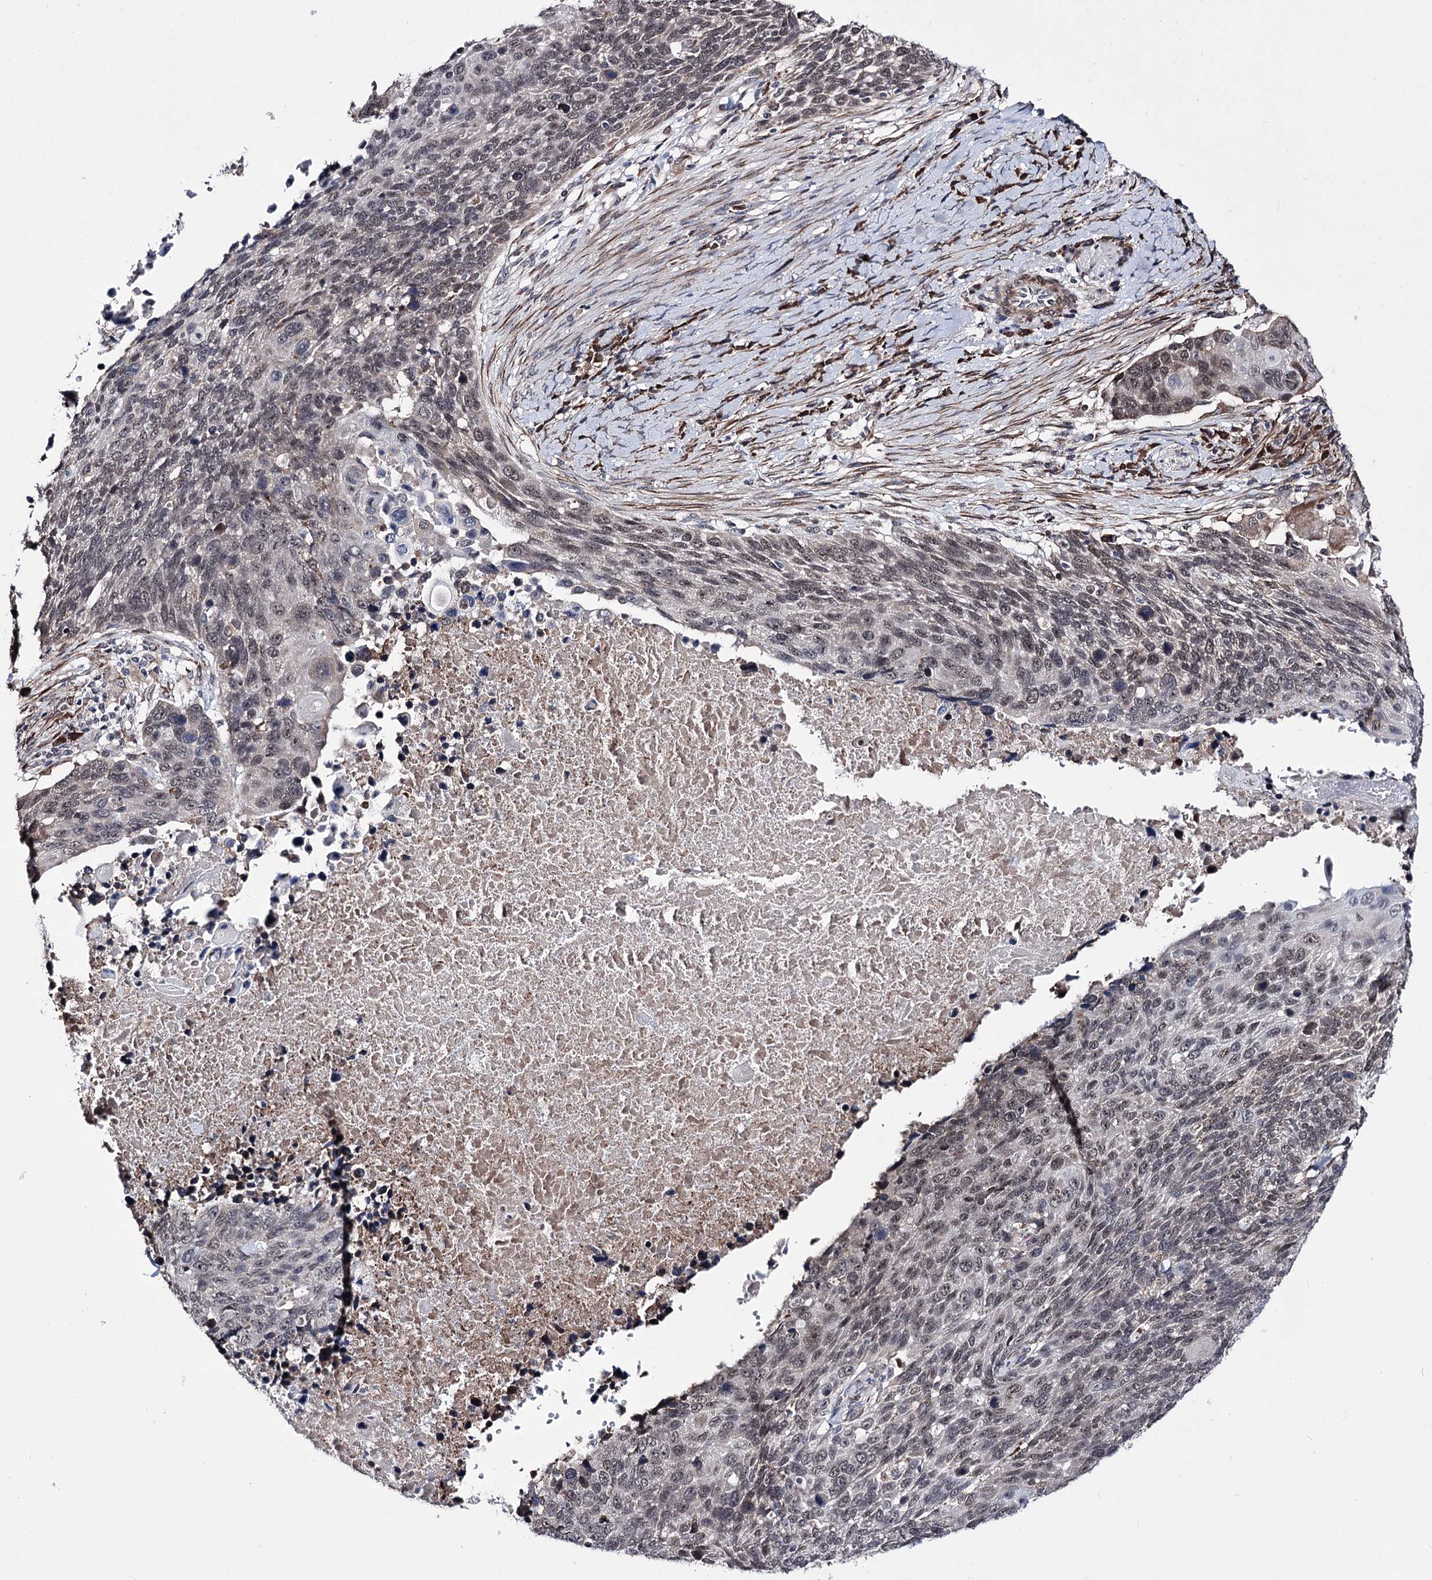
{"staining": {"intensity": "weak", "quantity": "25%-75%", "location": "nuclear"}, "tissue": "lung cancer", "cell_type": "Tumor cells", "image_type": "cancer", "snomed": [{"axis": "morphology", "description": "Normal tissue, NOS"}, {"axis": "morphology", "description": "Squamous cell carcinoma, NOS"}, {"axis": "topography", "description": "Lymph node"}, {"axis": "topography", "description": "Lung"}], "caption": "Immunohistochemistry photomicrograph of neoplastic tissue: lung cancer stained using immunohistochemistry (IHC) reveals low levels of weak protein expression localized specifically in the nuclear of tumor cells, appearing as a nuclear brown color.", "gene": "PPRC1", "patient": {"sex": "male", "age": 66}}